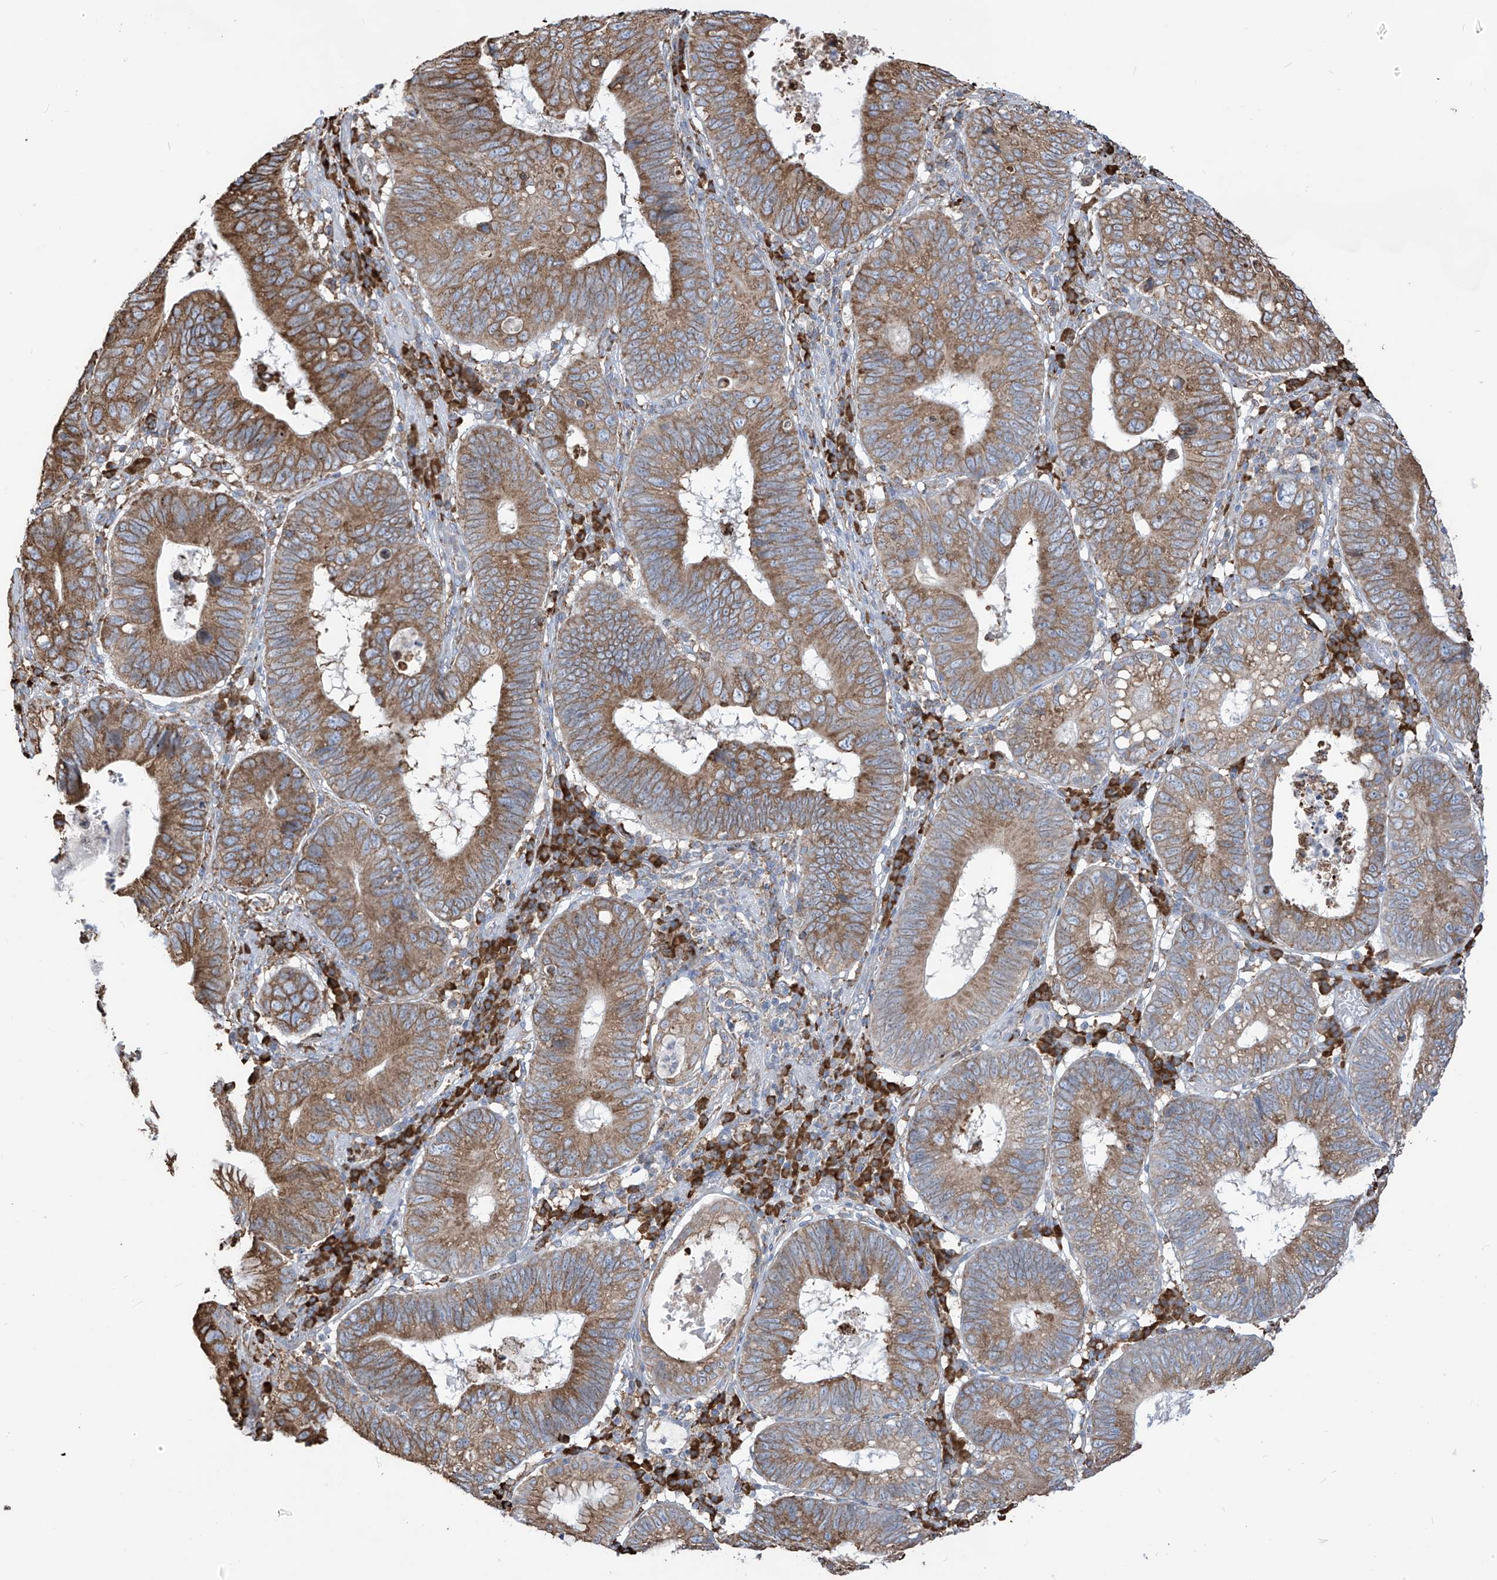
{"staining": {"intensity": "moderate", "quantity": ">75%", "location": "cytoplasmic/membranous"}, "tissue": "stomach cancer", "cell_type": "Tumor cells", "image_type": "cancer", "snomed": [{"axis": "morphology", "description": "Adenocarcinoma, NOS"}, {"axis": "topography", "description": "Stomach"}], "caption": "An image of adenocarcinoma (stomach) stained for a protein displays moderate cytoplasmic/membranous brown staining in tumor cells. The staining is performed using DAB brown chromogen to label protein expression. The nuclei are counter-stained blue using hematoxylin.", "gene": "PDIA6", "patient": {"sex": "male", "age": 59}}